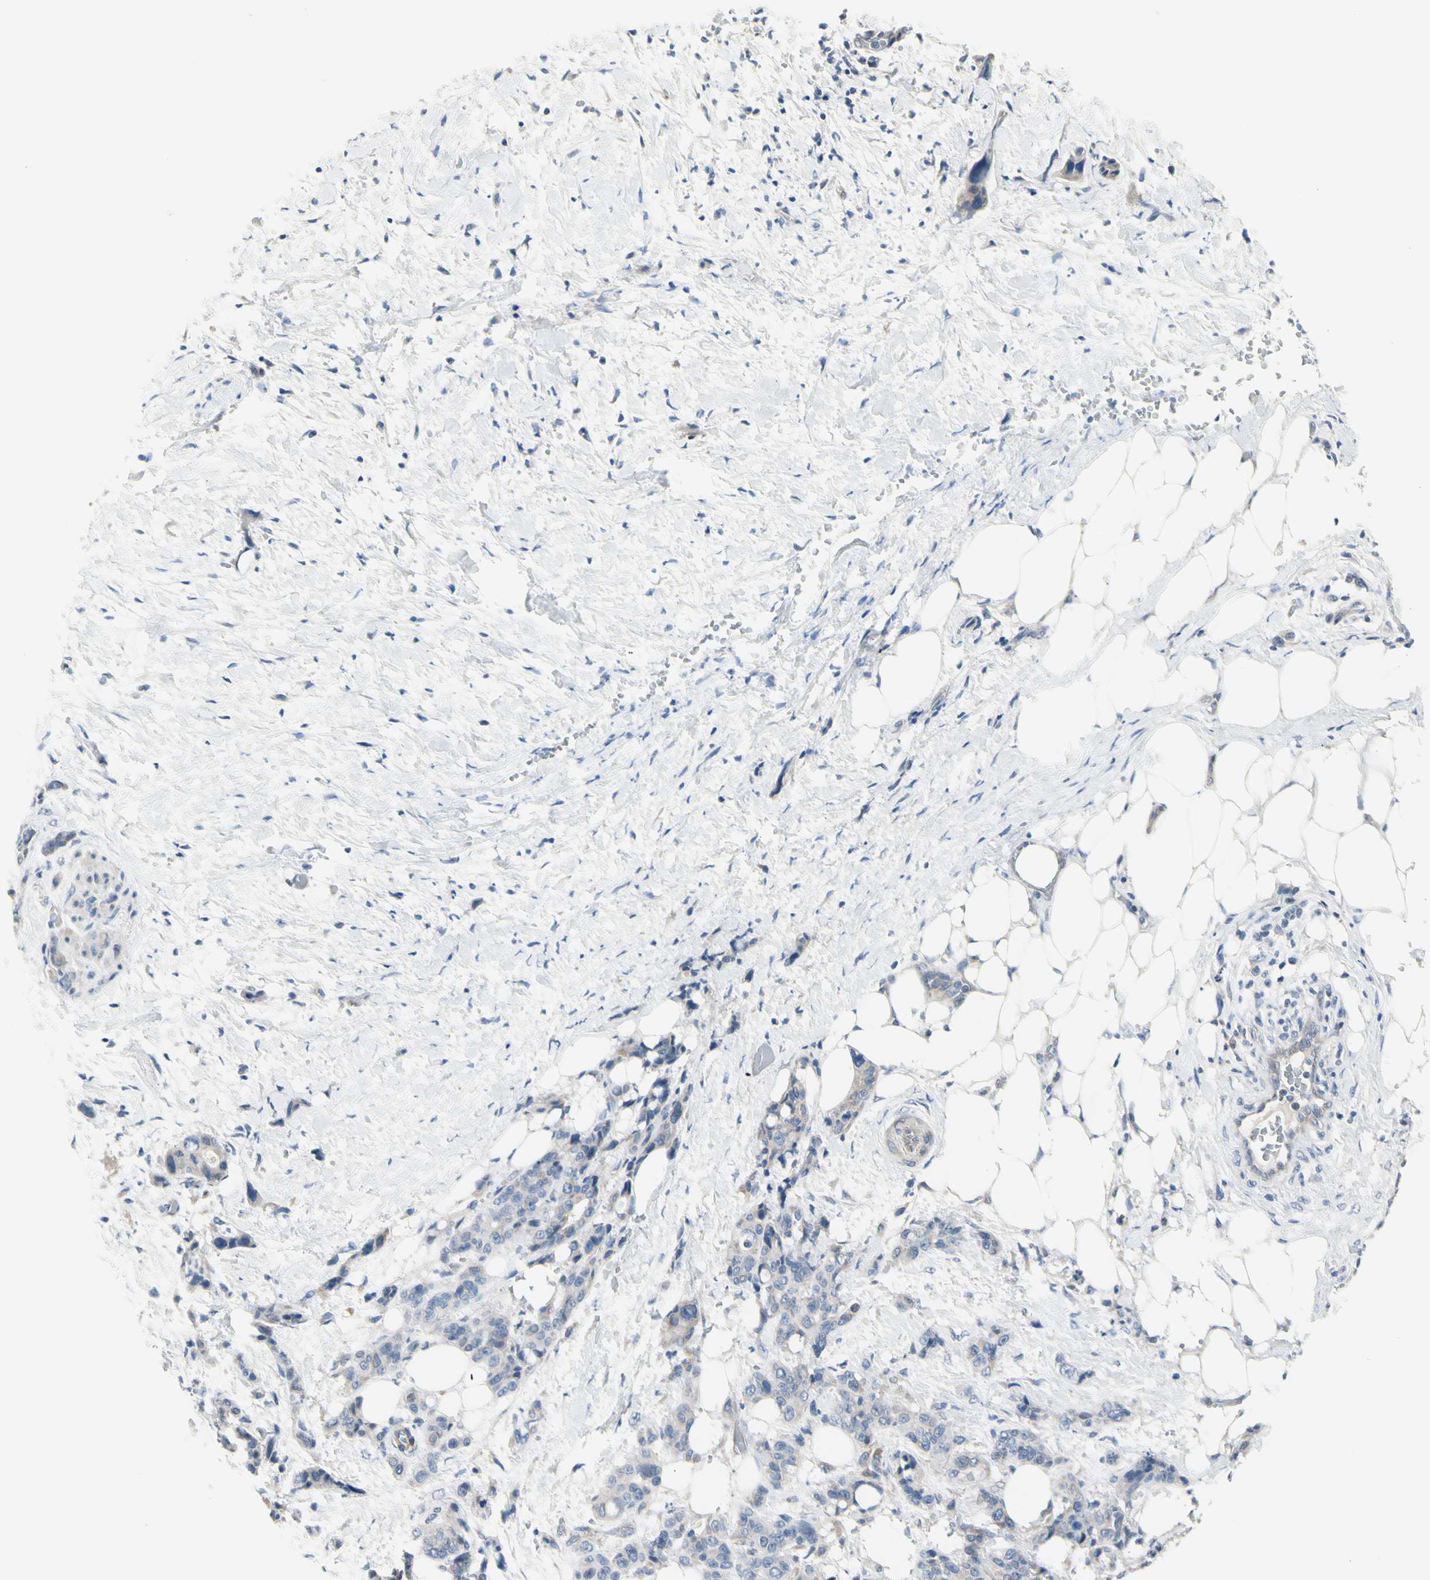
{"staining": {"intensity": "weak", "quantity": "<25%", "location": "cytoplasmic/membranous"}, "tissue": "pancreatic cancer", "cell_type": "Tumor cells", "image_type": "cancer", "snomed": [{"axis": "morphology", "description": "Adenocarcinoma, NOS"}, {"axis": "topography", "description": "Pancreas"}], "caption": "Micrograph shows no significant protein positivity in tumor cells of pancreatic cancer. (Brightfield microscopy of DAB (3,3'-diaminobenzidine) immunohistochemistry at high magnification).", "gene": "MAP2", "patient": {"sex": "male", "age": 46}}